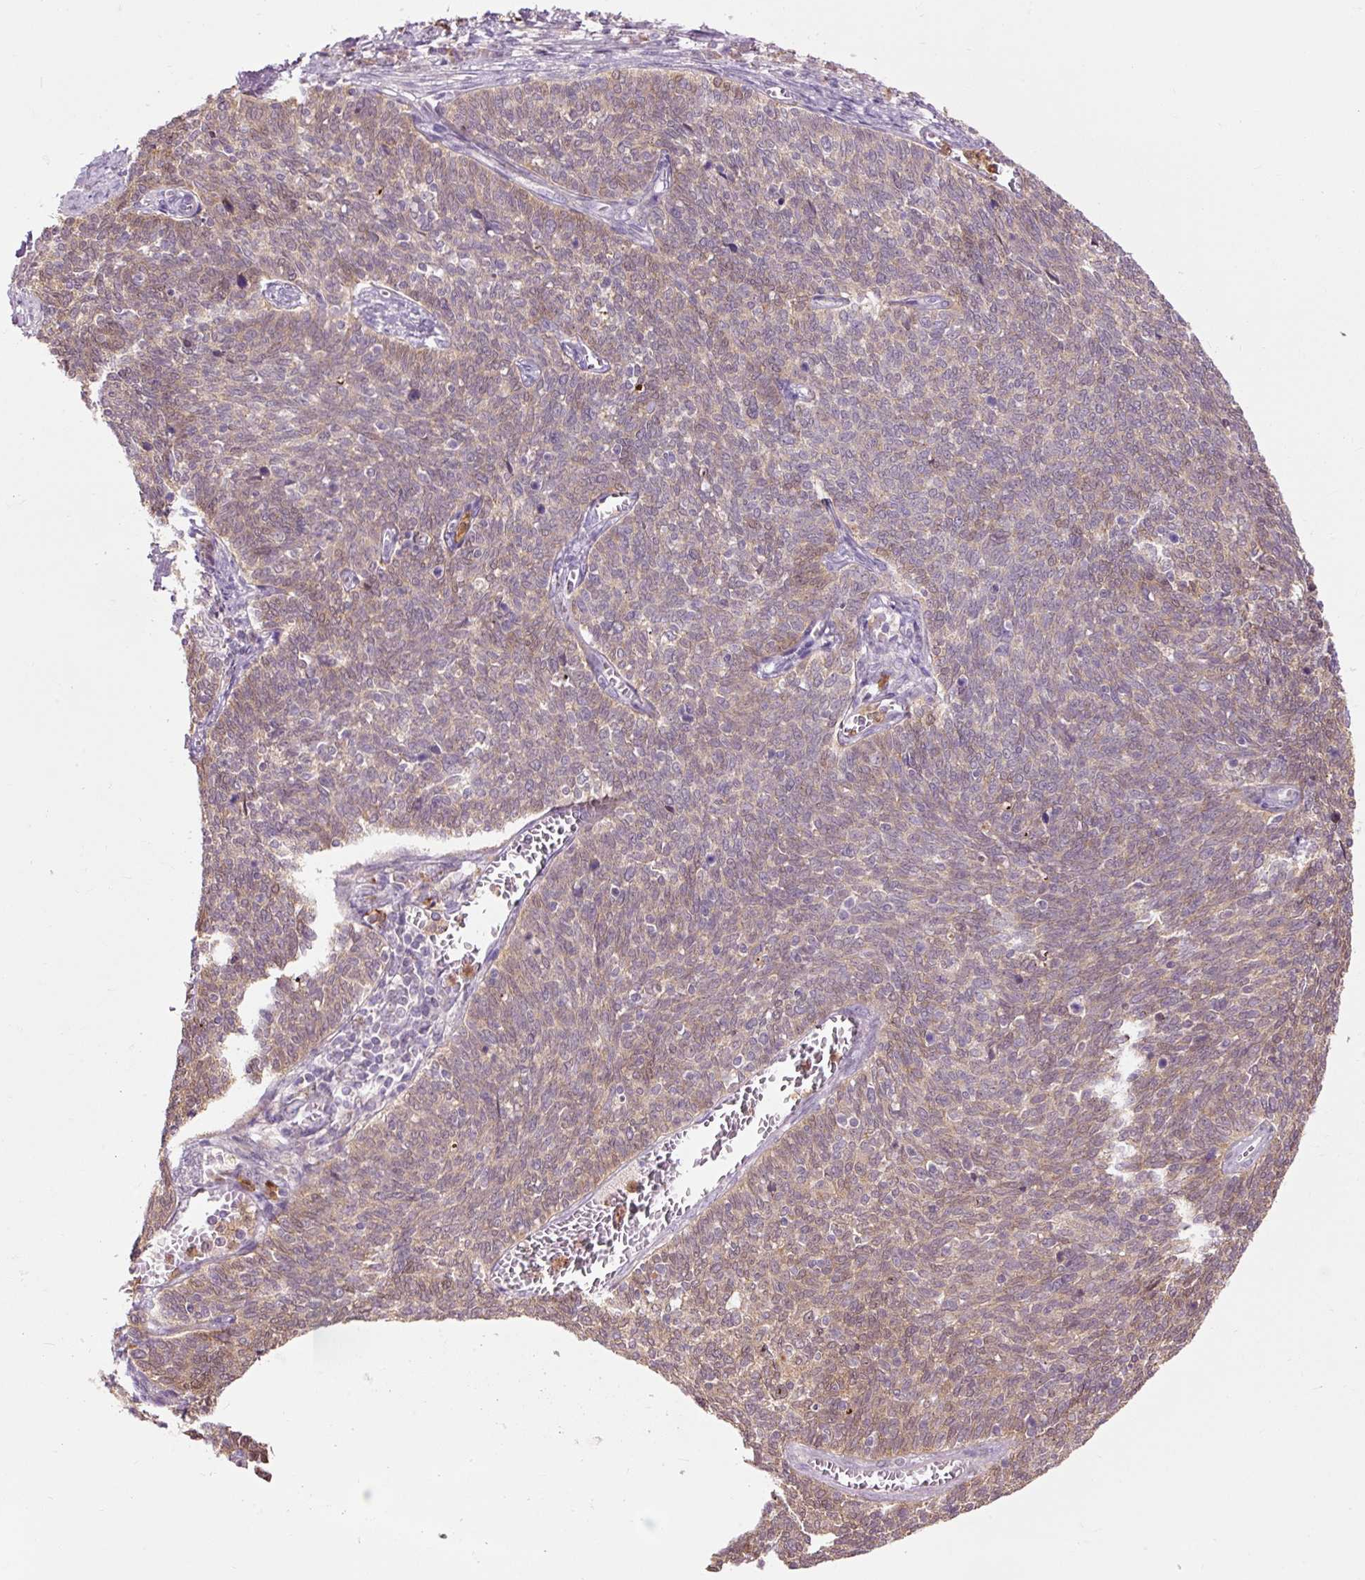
{"staining": {"intensity": "weak", "quantity": ">75%", "location": "cytoplasmic/membranous"}, "tissue": "cervical cancer", "cell_type": "Tumor cells", "image_type": "cancer", "snomed": [{"axis": "morphology", "description": "Squamous cell carcinoma, NOS"}, {"axis": "topography", "description": "Cervix"}], "caption": "Human squamous cell carcinoma (cervical) stained with a brown dye exhibits weak cytoplasmic/membranous positive expression in approximately >75% of tumor cells.", "gene": "PRDX5", "patient": {"sex": "female", "age": 39}}